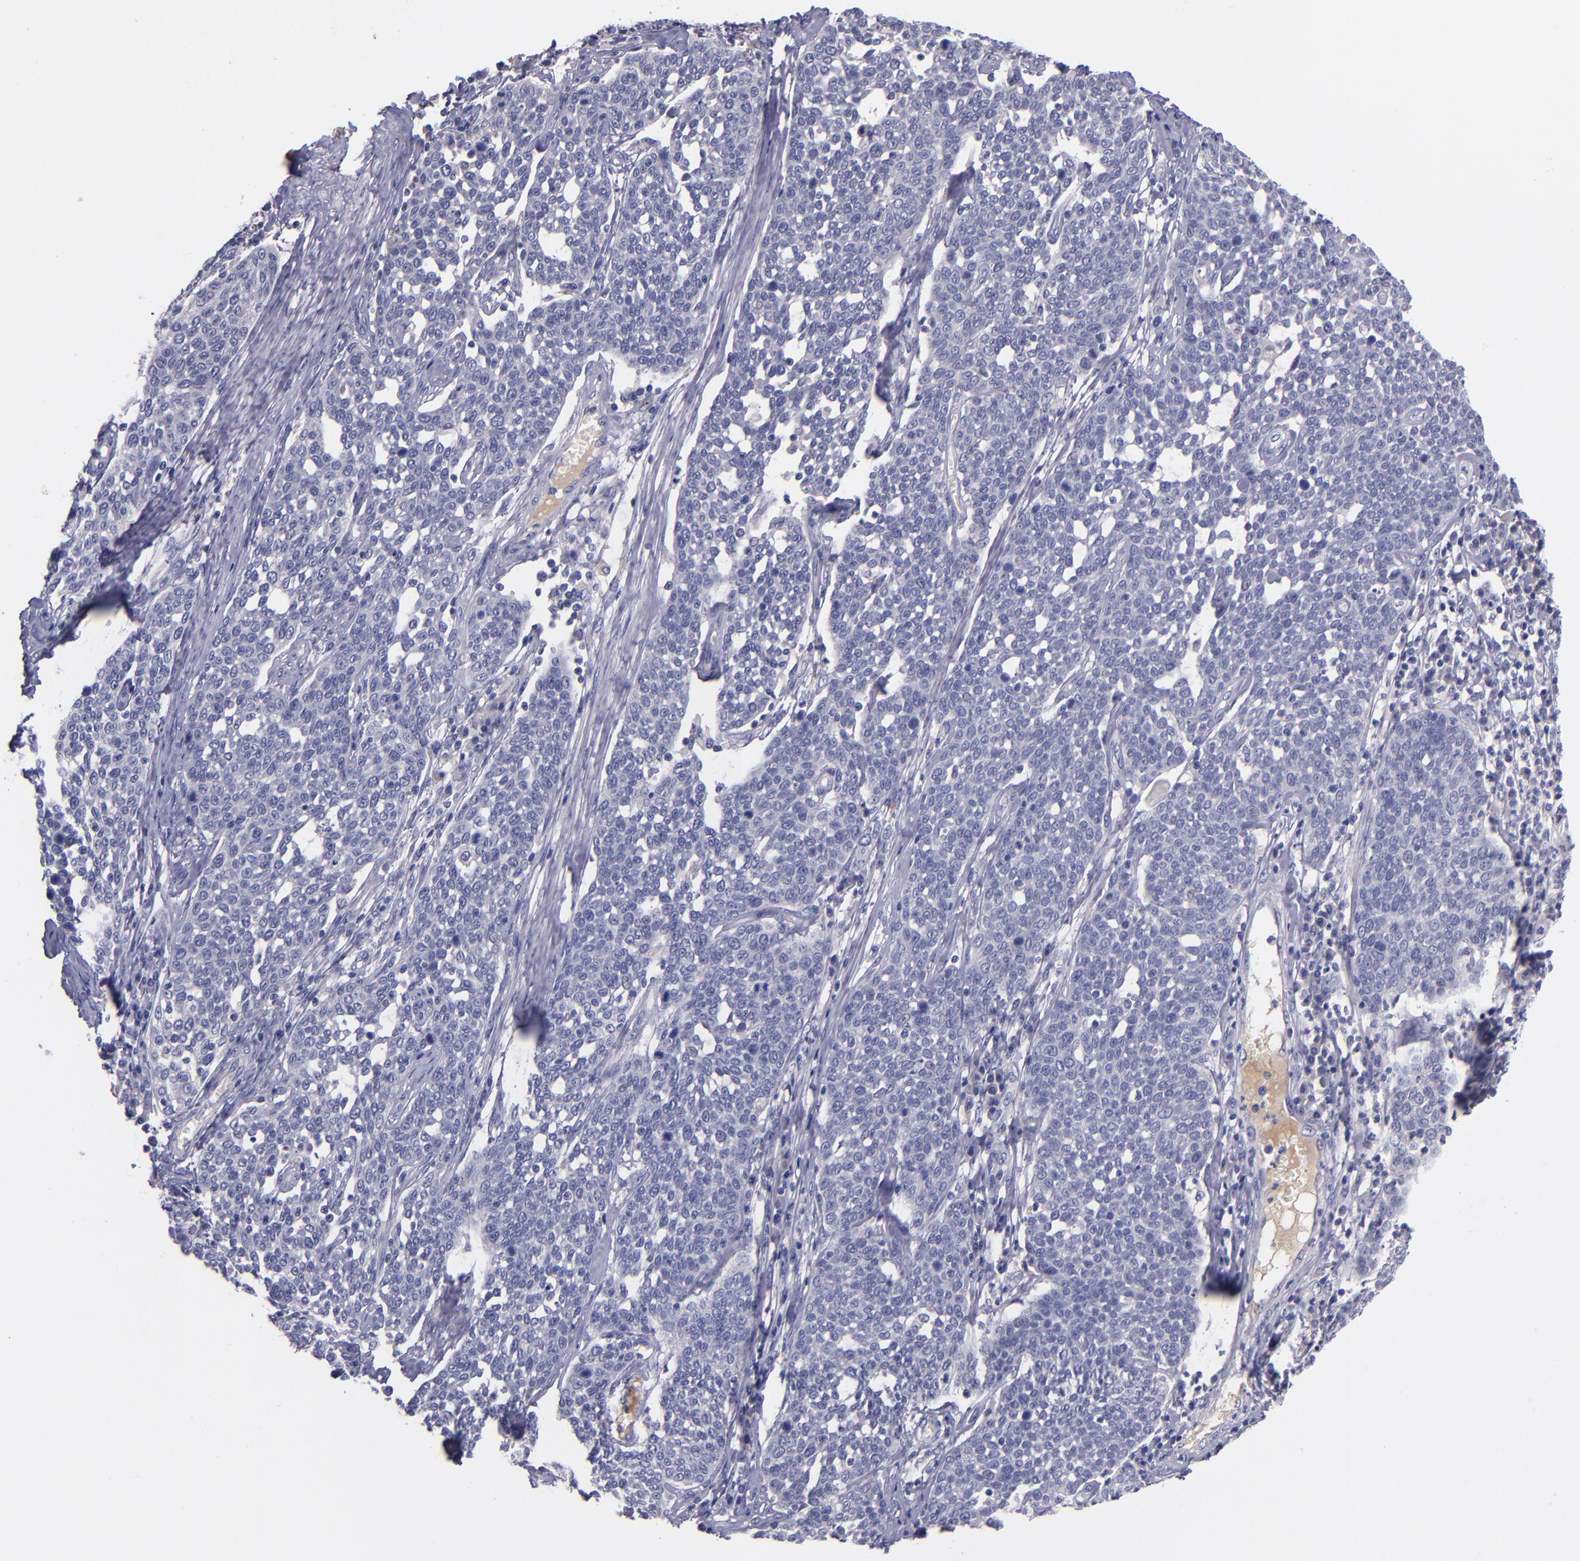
{"staining": {"intensity": "negative", "quantity": "none", "location": "none"}, "tissue": "cervical cancer", "cell_type": "Tumor cells", "image_type": "cancer", "snomed": [{"axis": "morphology", "description": "Squamous cell carcinoma, NOS"}, {"axis": "topography", "description": "Cervix"}], "caption": "This is a micrograph of immunohistochemistry (IHC) staining of cervical squamous cell carcinoma, which shows no positivity in tumor cells.", "gene": "RBP4", "patient": {"sex": "female", "age": 34}}